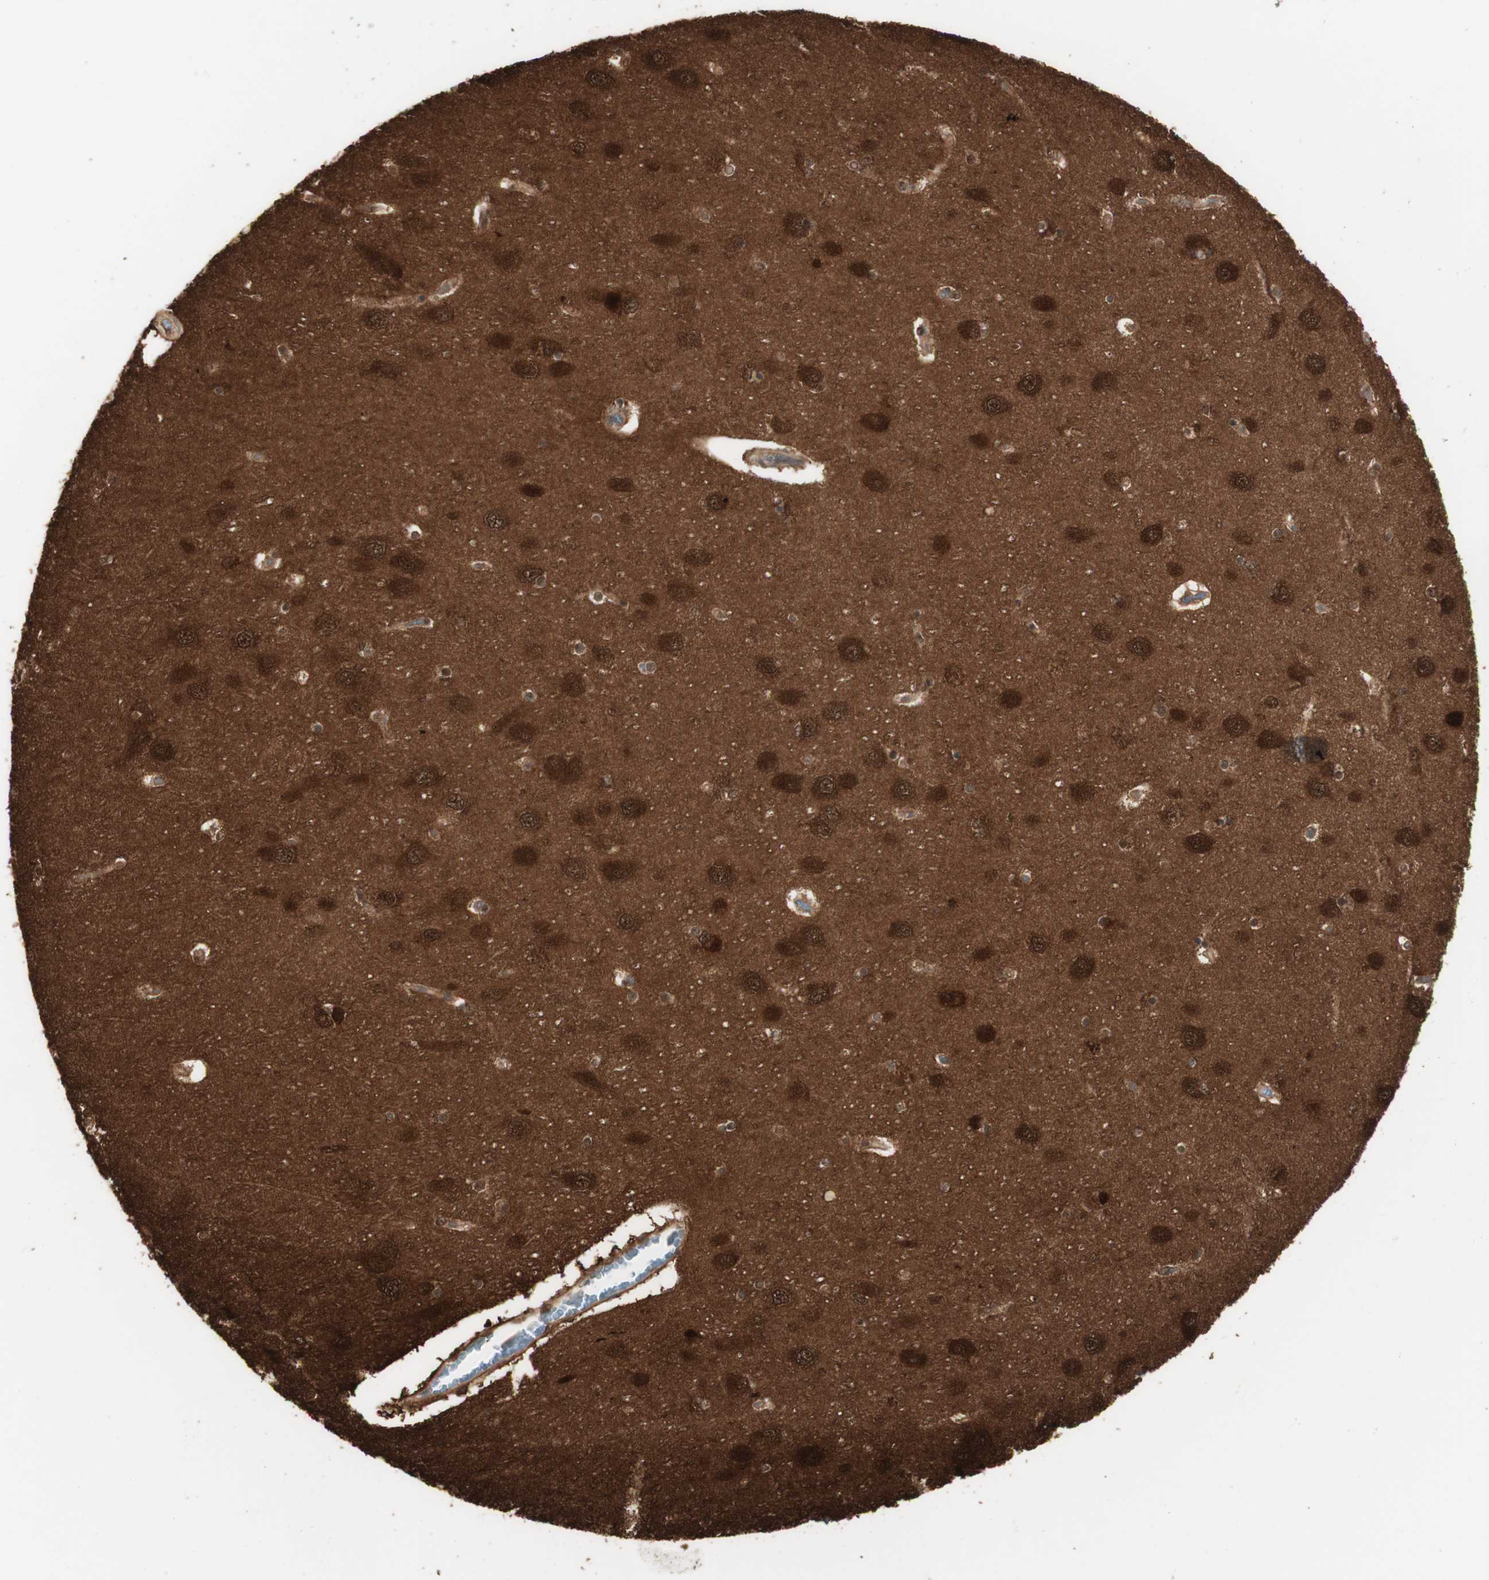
{"staining": {"intensity": "moderate", "quantity": ">75%", "location": "cytoplasmic/membranous,nuclear"}, "tissue": "hippocampus", "cell_type": "Glial cells", "image_type": "normal", "snomed": [{"axis": "morphology", "description": "Normal tissue, NOS"}, {"axis": "topography", "description": "Hippocampus"}], "caption": "Immunohistochemical staining of normal hippocampus exhibits >75% levels of moderate cytoplasmic/membranous,nuclear protein expression in about >75% of glial cells.", "gene": "YWHAB", "patient": {"sex": "female", "age": 54}}